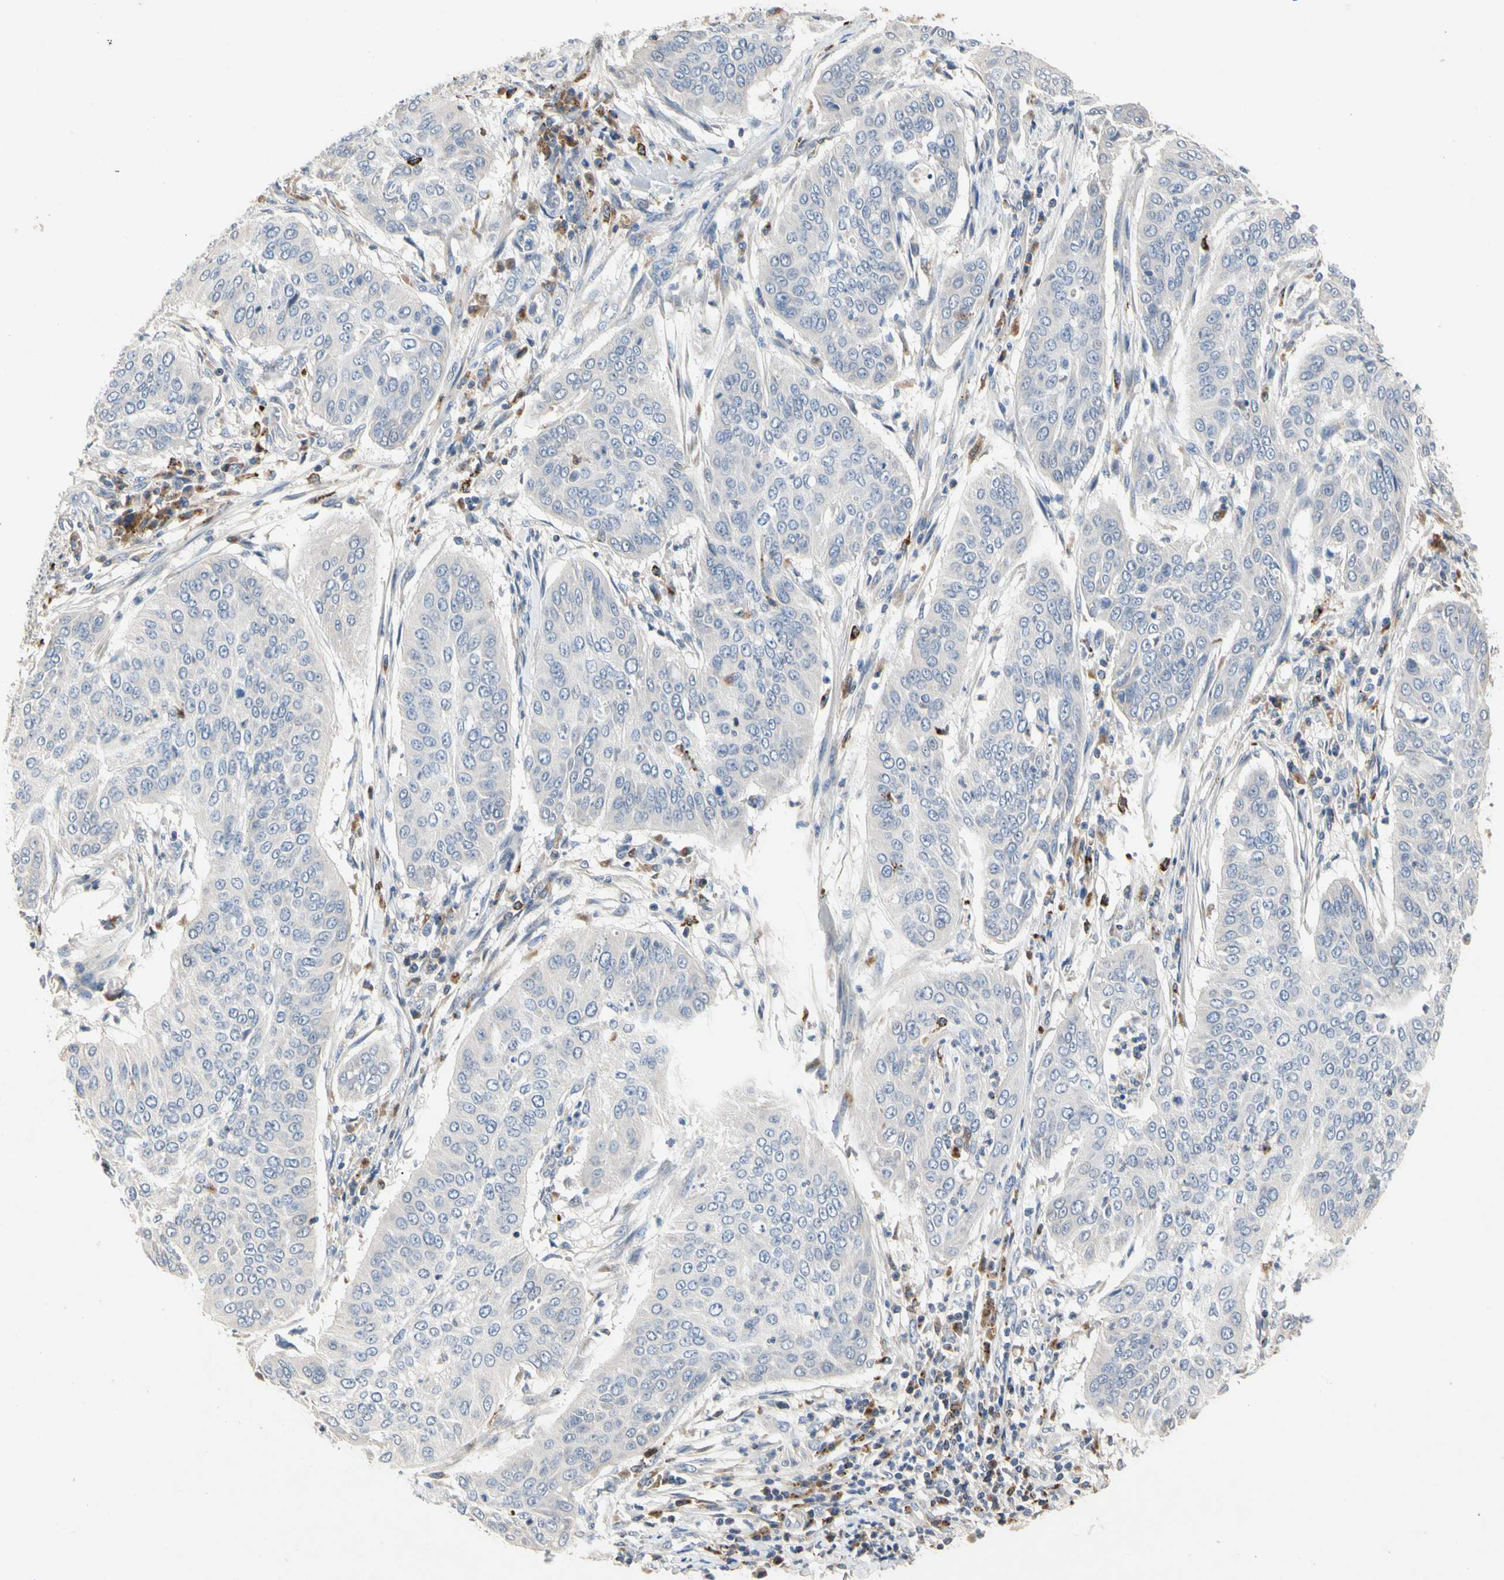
{"staining": {"intensity": "negative", "quantity": "none", "location": "none"}, "tissue": "cervical cancer", "cell_type": "Tumor cells", "image_type": "cancer", "snomed": [{"axis": "morphology", "description": "Normal tissue, NOS"}, {"axis": "morphology", "description": "Squamous cell carcinoma, NOS"}, {"axis": "topography", "description": "Cervix"}], "caption": "Immunohistochemistry (IHC) of human cervical cancer (squamous cell carcinoma) displays no positivity in tumor cells. (DAB IHC, high magnification).", "gene": "ADA2", "patient": {"sex": "female", "age": 39}}